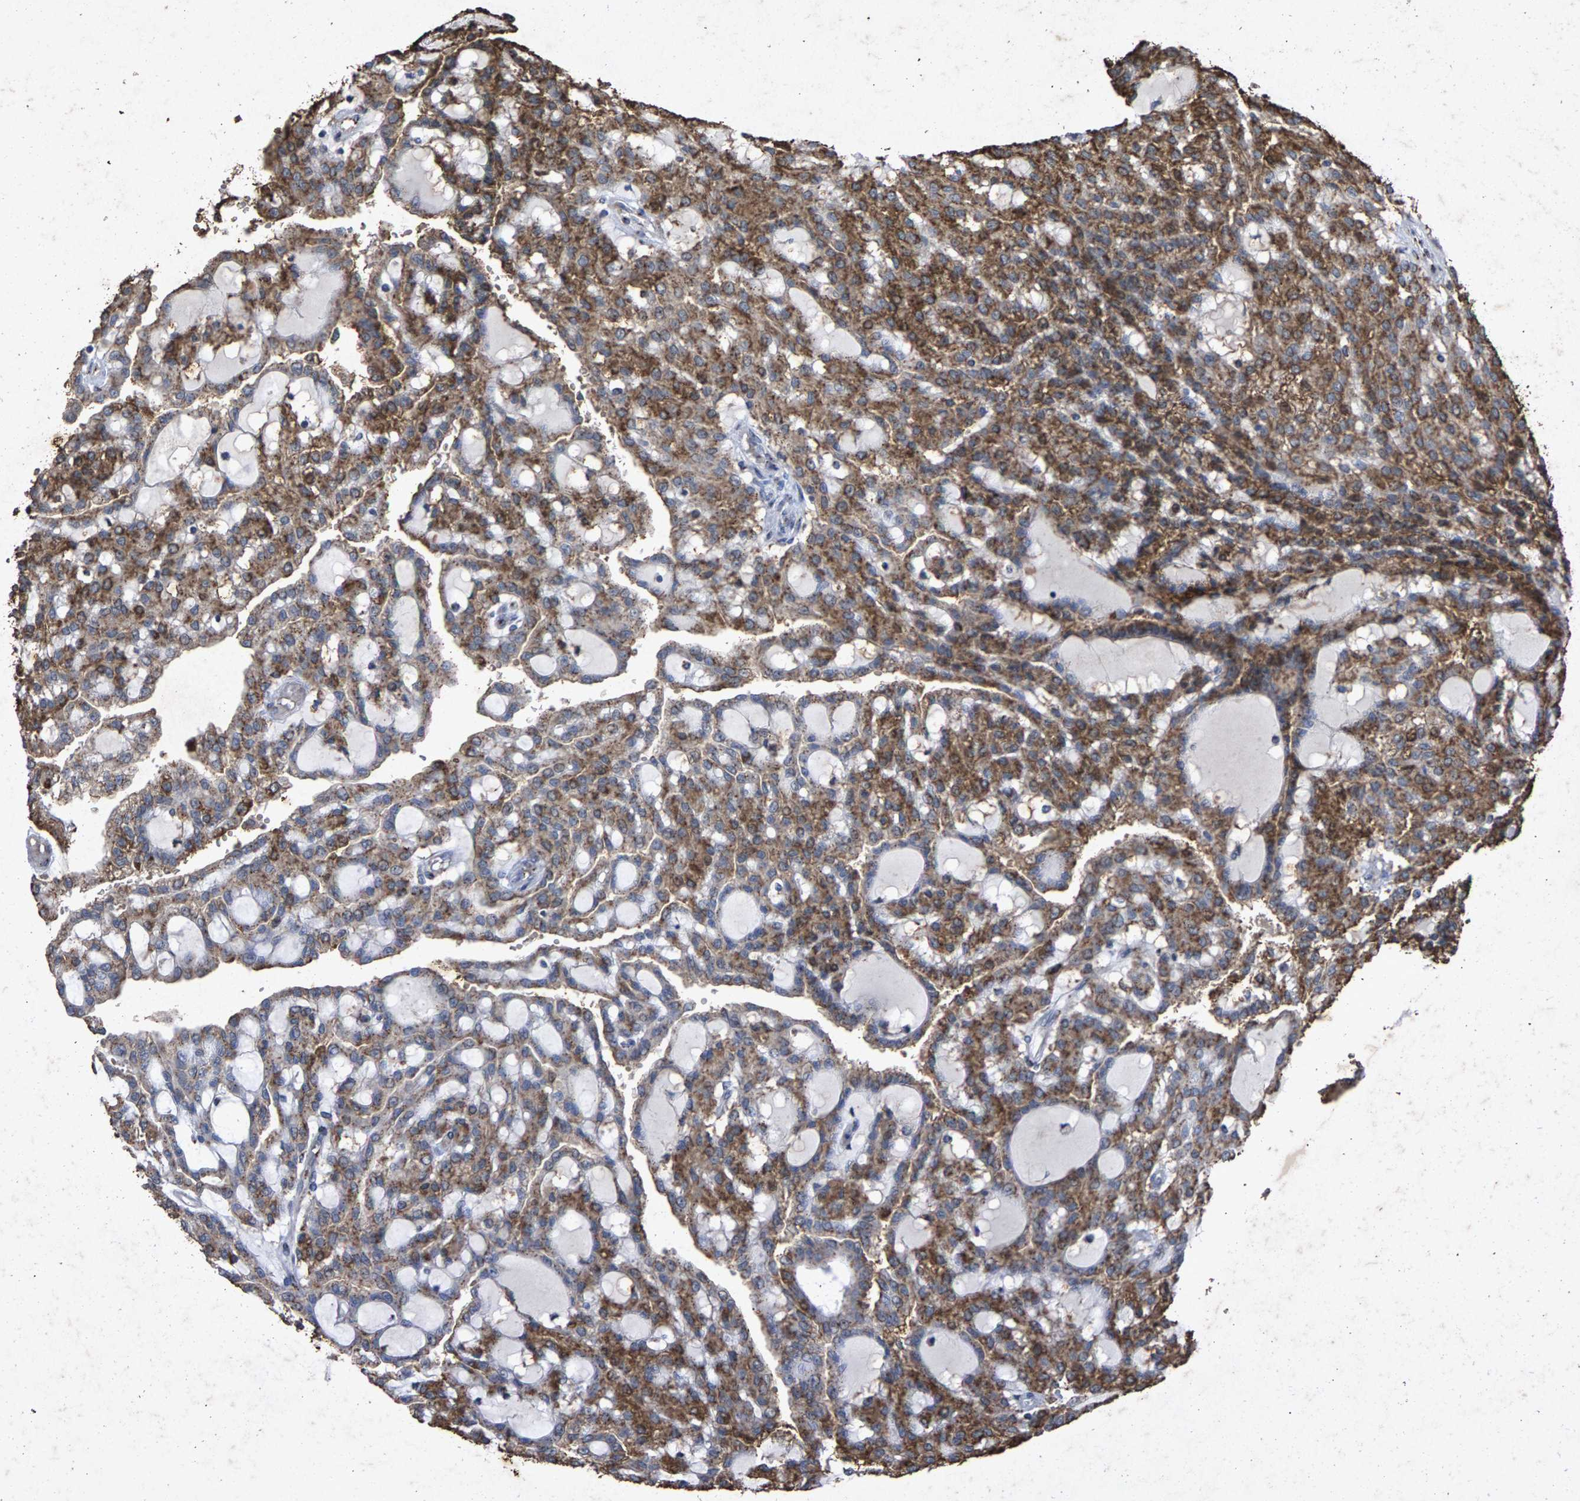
{"staining": {"intensity": "moderate", "quantity": ">75%", "location": "cytoplasmic/membranous"}, "tissue": "renal cancer", "cell_type": "Tumor cells", "image_type": "cancer", "snomed": [{"axis": "morphology", "description": "Adenocarcinoma, NOS"}, {"axis": "topography", "description": "Kidney"}], "caption": "Renal cancer was stained to show a protein in brown. There is medium levels of moderate cytoplasmic/membranous expression in approximately >75% of tumor cells. The staining is performed using DAB brown chromogen to label protein expression. The nuclei are counter-stained blue using hematoxylin.", "gene": "MAN2A1", "patient": {"sex": "male", "age": 63}}